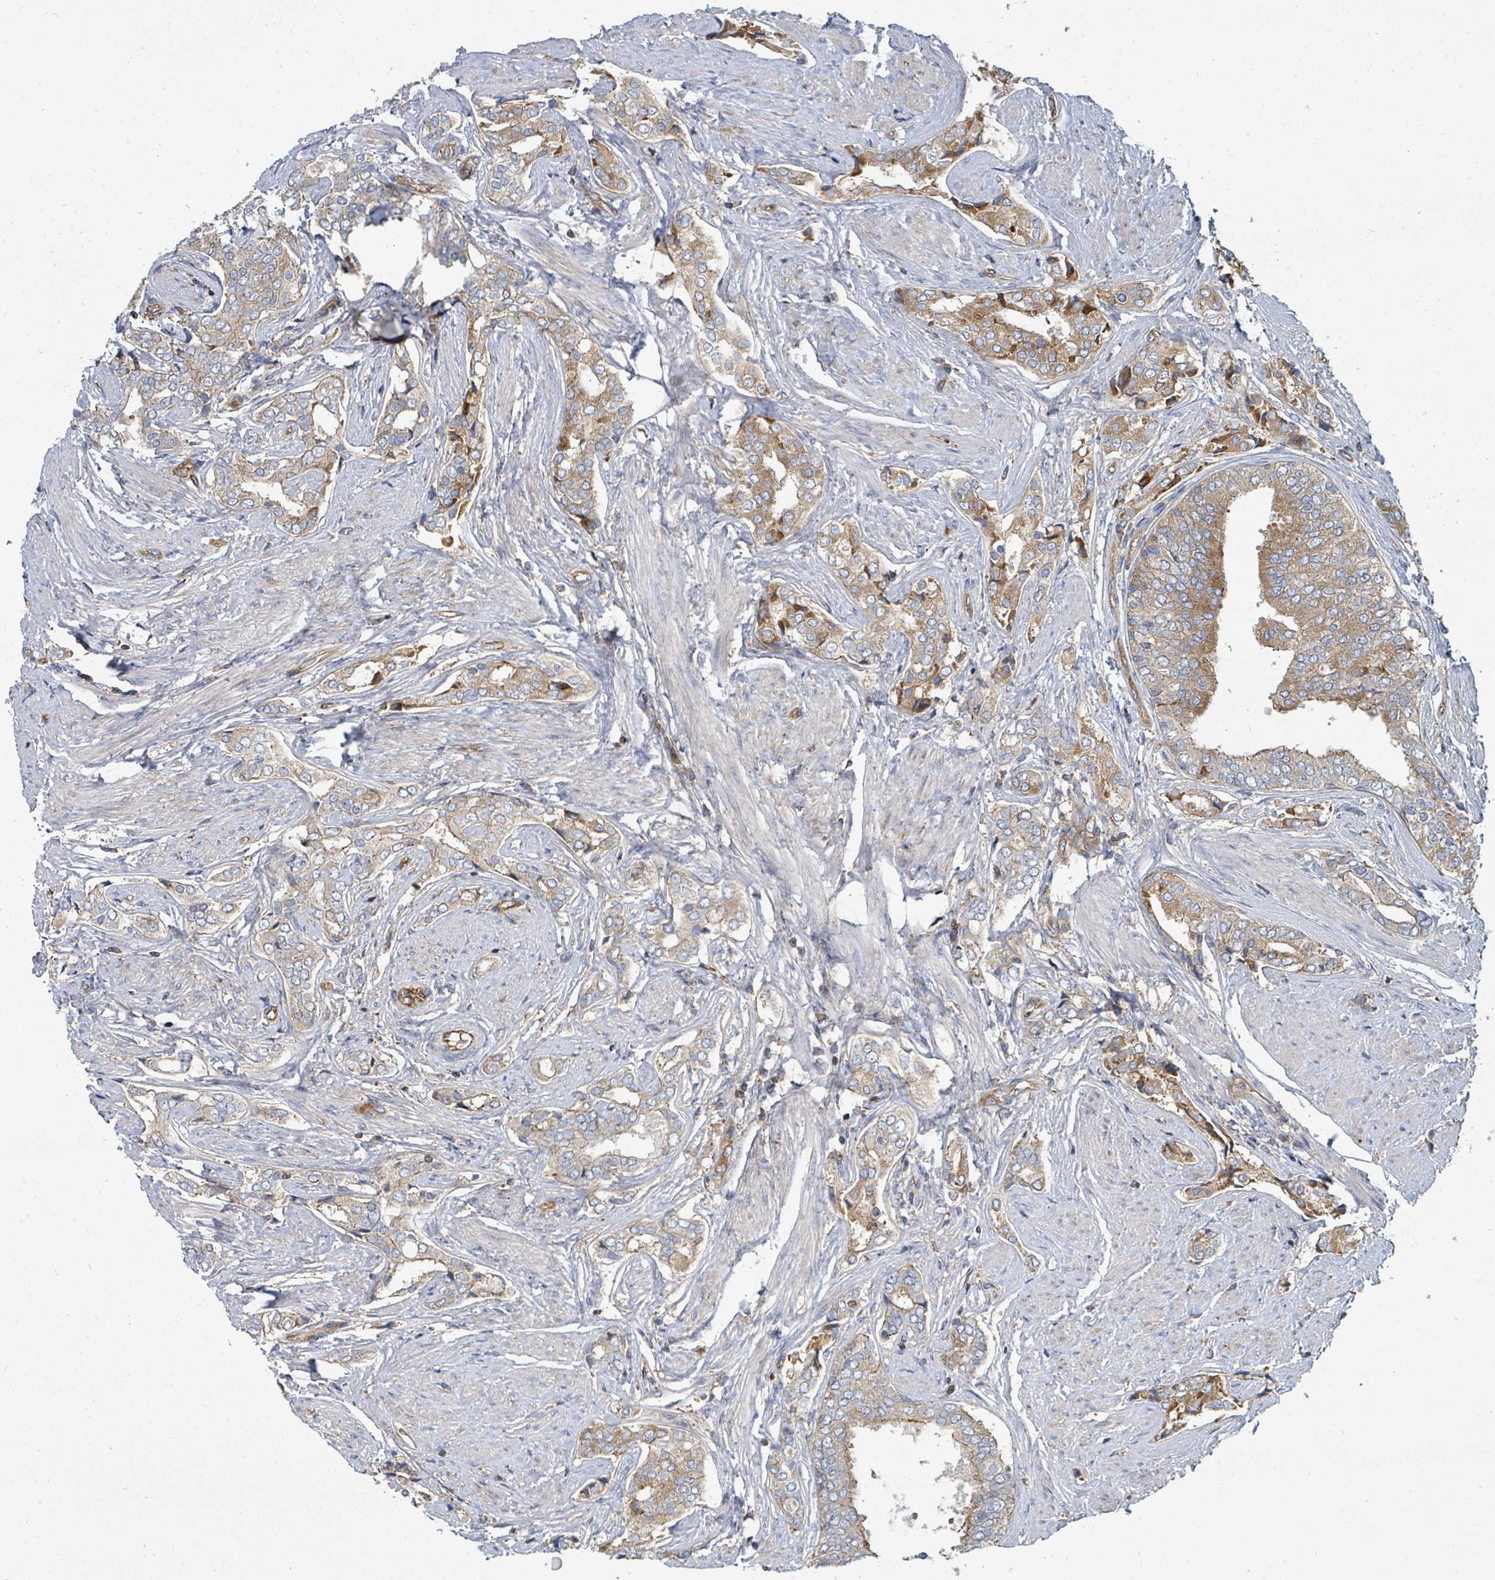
{"staining": {"intensity": "moderate", "quantity": "25%-75%", "location": "cytoplasmic/membranous"}, "tissue": "prostate cancer", "cell_type": "Tumor cells", "image_type": "cancer", "snomed": [{"axis": "morphology", "description": "Adenocarcinoma, High grade"}, {"axis": "topography", "description": "Prostate"}], "caption": "About 25%-75% of tumor cells in human prostate high-grade adenocarcinoma show moderate cytoplasmic/membranous protein positivity as visualized by brown immunohistochemical staining.", "gene": "BOLA2B", "patient": {"sex": "male", "age": 71}}